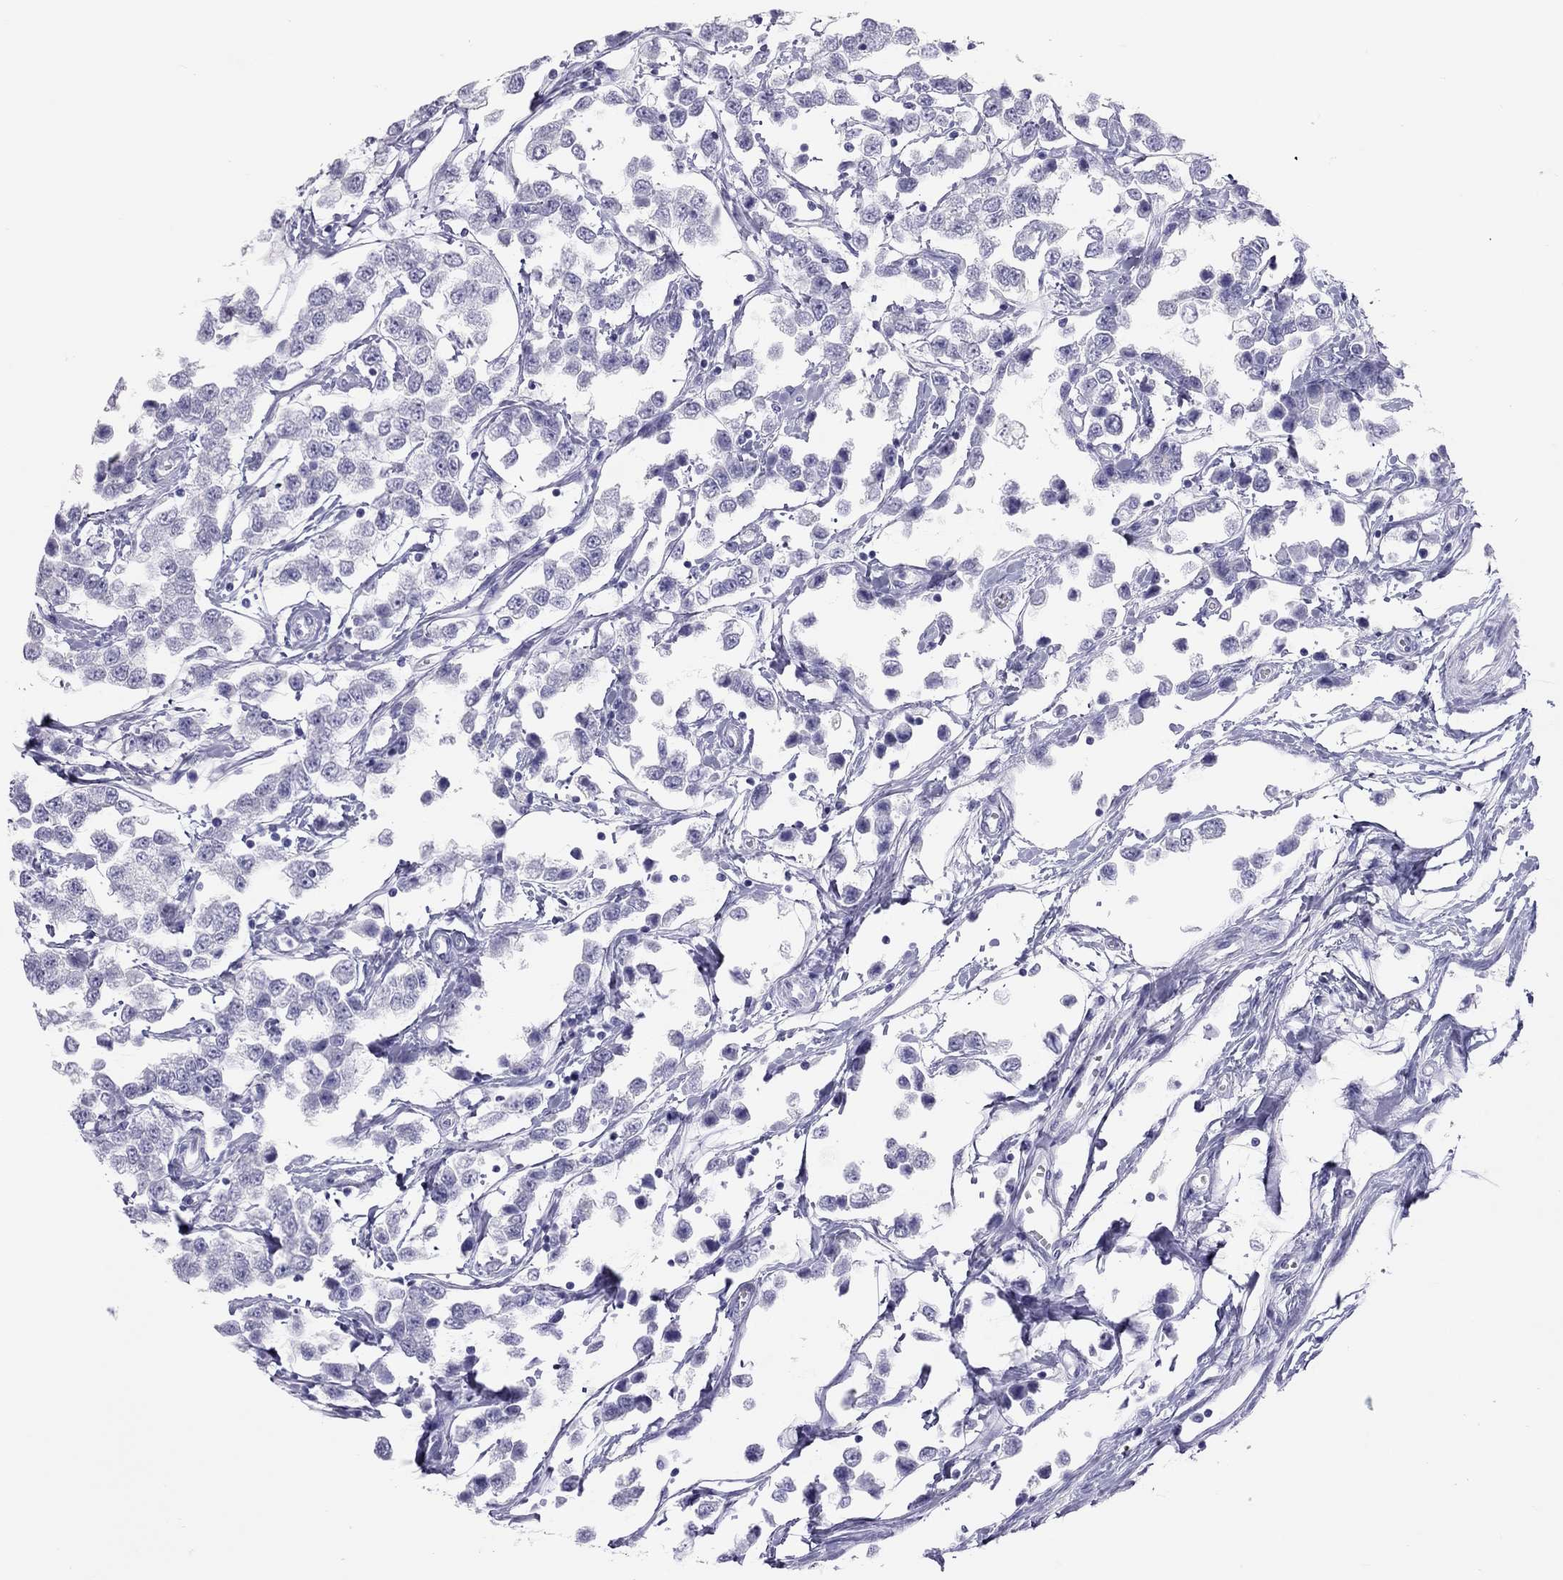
{"staining": {"intensity": "negative", "quantity": "none", "location": "none"}, "tissue": "testis cancer", "cell_type": "Tumor cells", "image_type": "cancer", "snomed": [{"axis": "morphology", "description": "Seminoma, NOS"}, {"axis": "topography", "description": "Testis"}], "caption": "Tumor cells show no significant protein staining in testis seminoma.", "gene": "PSMB11", "patient": {"sex": "male", "age": 34}}